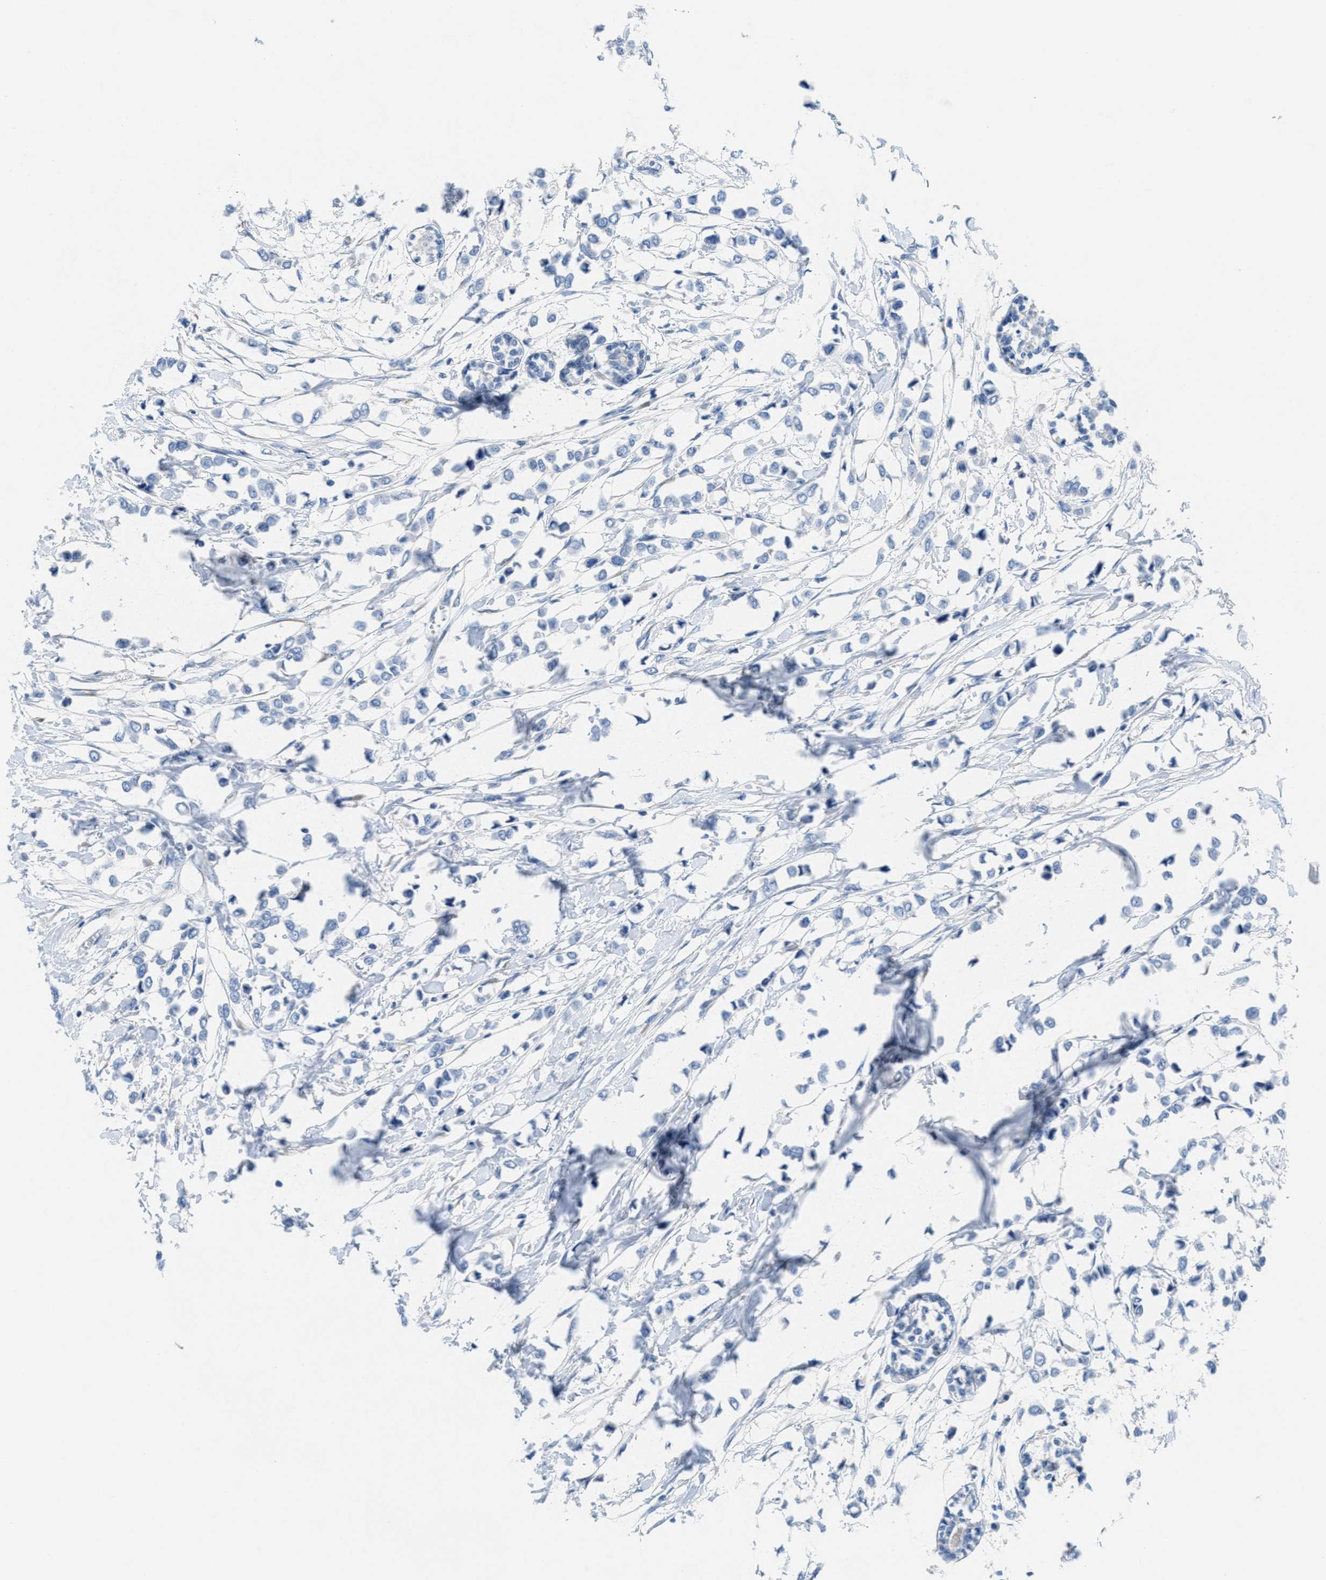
{"staining": {"intensity": "negative", "quantity": "none", "location": "none"}, "tissue": "breast cancer", "cell_type": "Tumor cells", "image_type": "cancer", "snomed": [{"axis": "morphology", "description": "Lobular carcinoma"}, {"axis": "topography", "description": "Breast"}], "caption": "The micrograph demonstrates no significant expression in tumor cells of lobular carcinoma (breast).", "gene": "PTDSS1", "patient": {"sex": "female", "age": 51}}